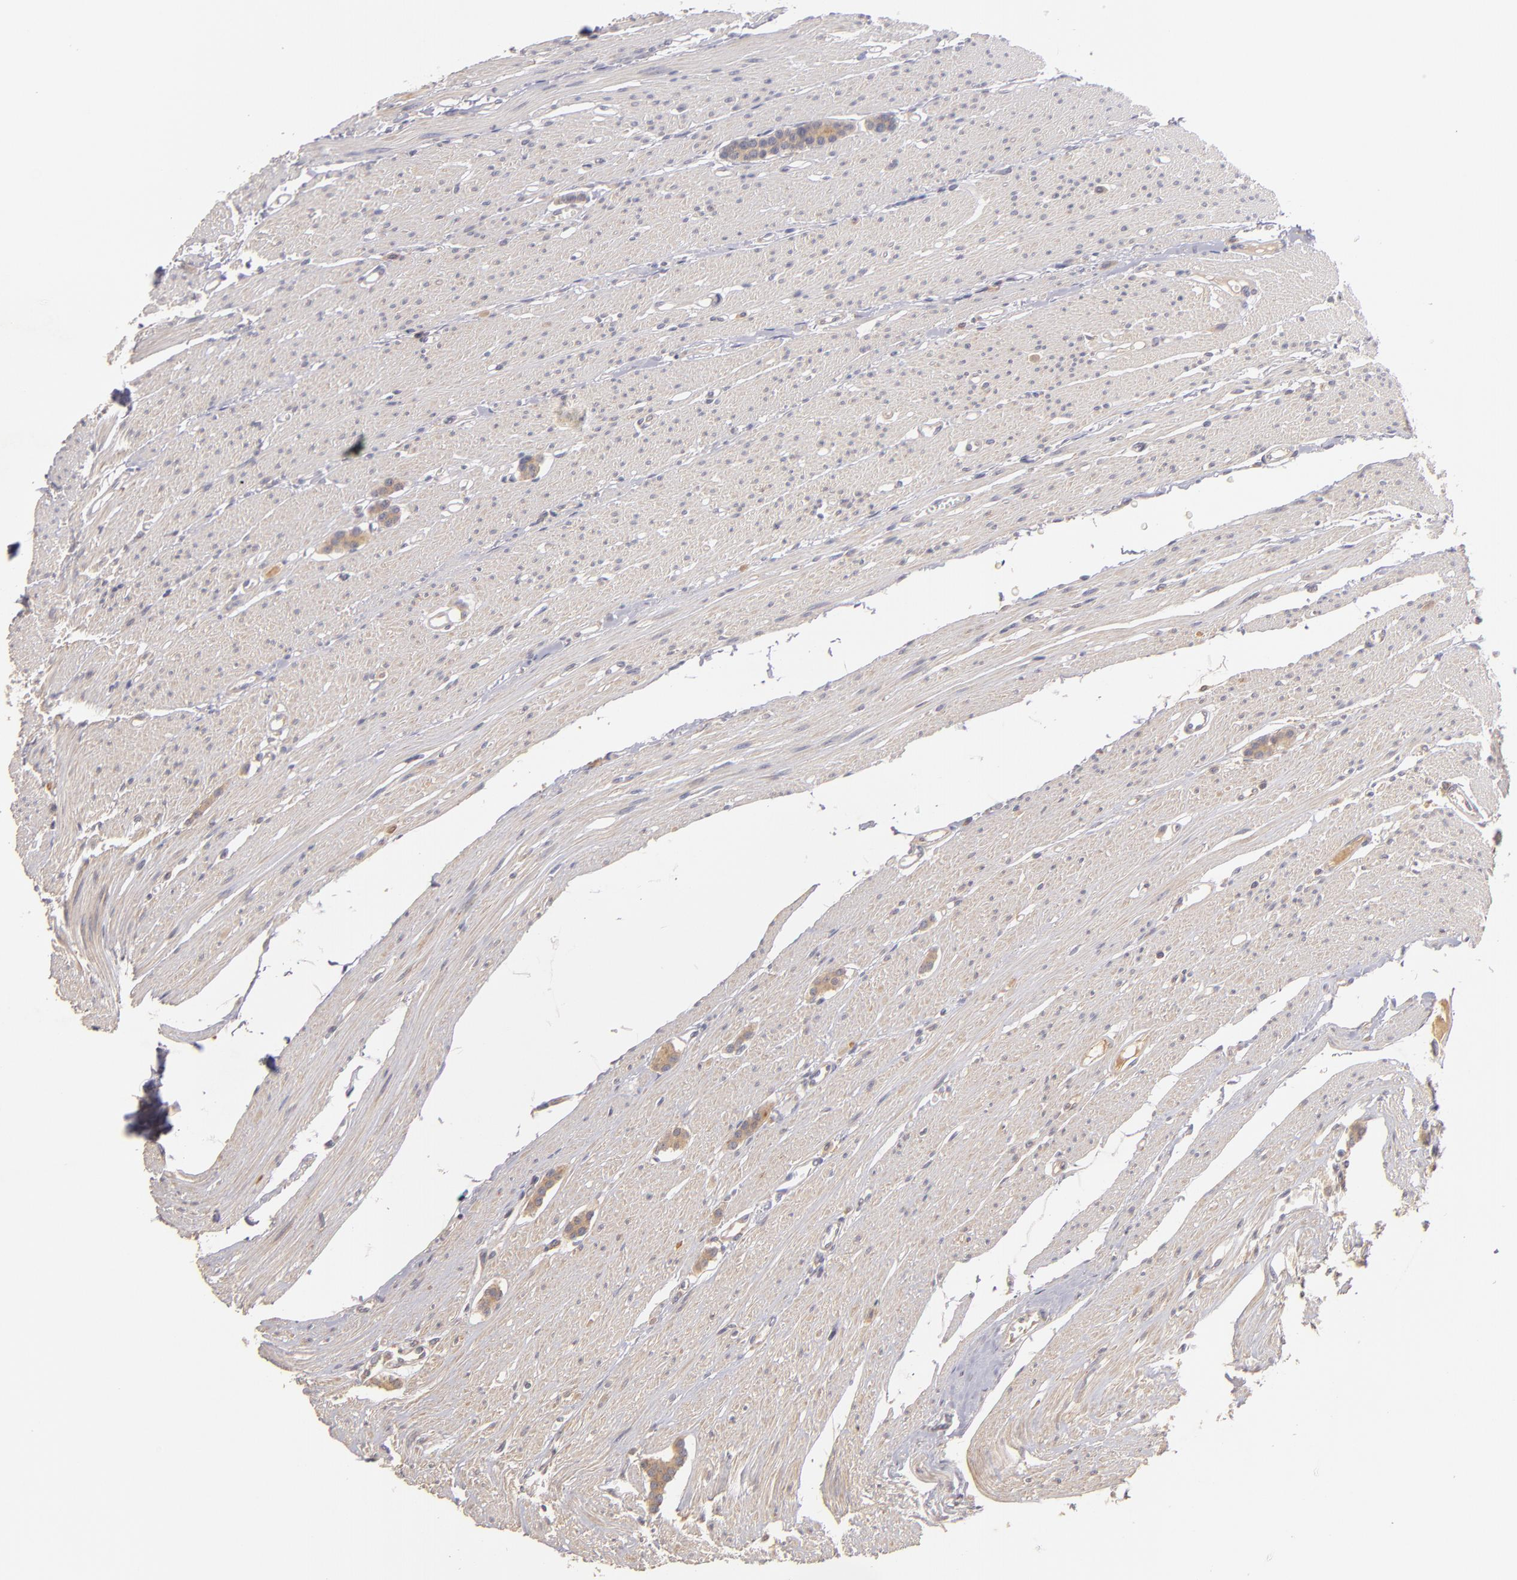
{"staining": {"intensity": "moderate", "quantity": ">75%", "location": "cytoplasmic/membranous"}, "tissue": "carcinoid", "cell_type": "Tumor cells", "image_type": "cancer", "snomed": [{"axis": "morphology", "description": "Carcinoid, malignant, NOS"}, {"axis": "topography", "description": "Small intestine"}], "caption": "Tumor cells exhibit moderate cytoplasmic/membranous expression in about >75% of cells in malignant carcinoid.", "gene": "UPF3B", "patient": {"sex": "male", "age": 60}}